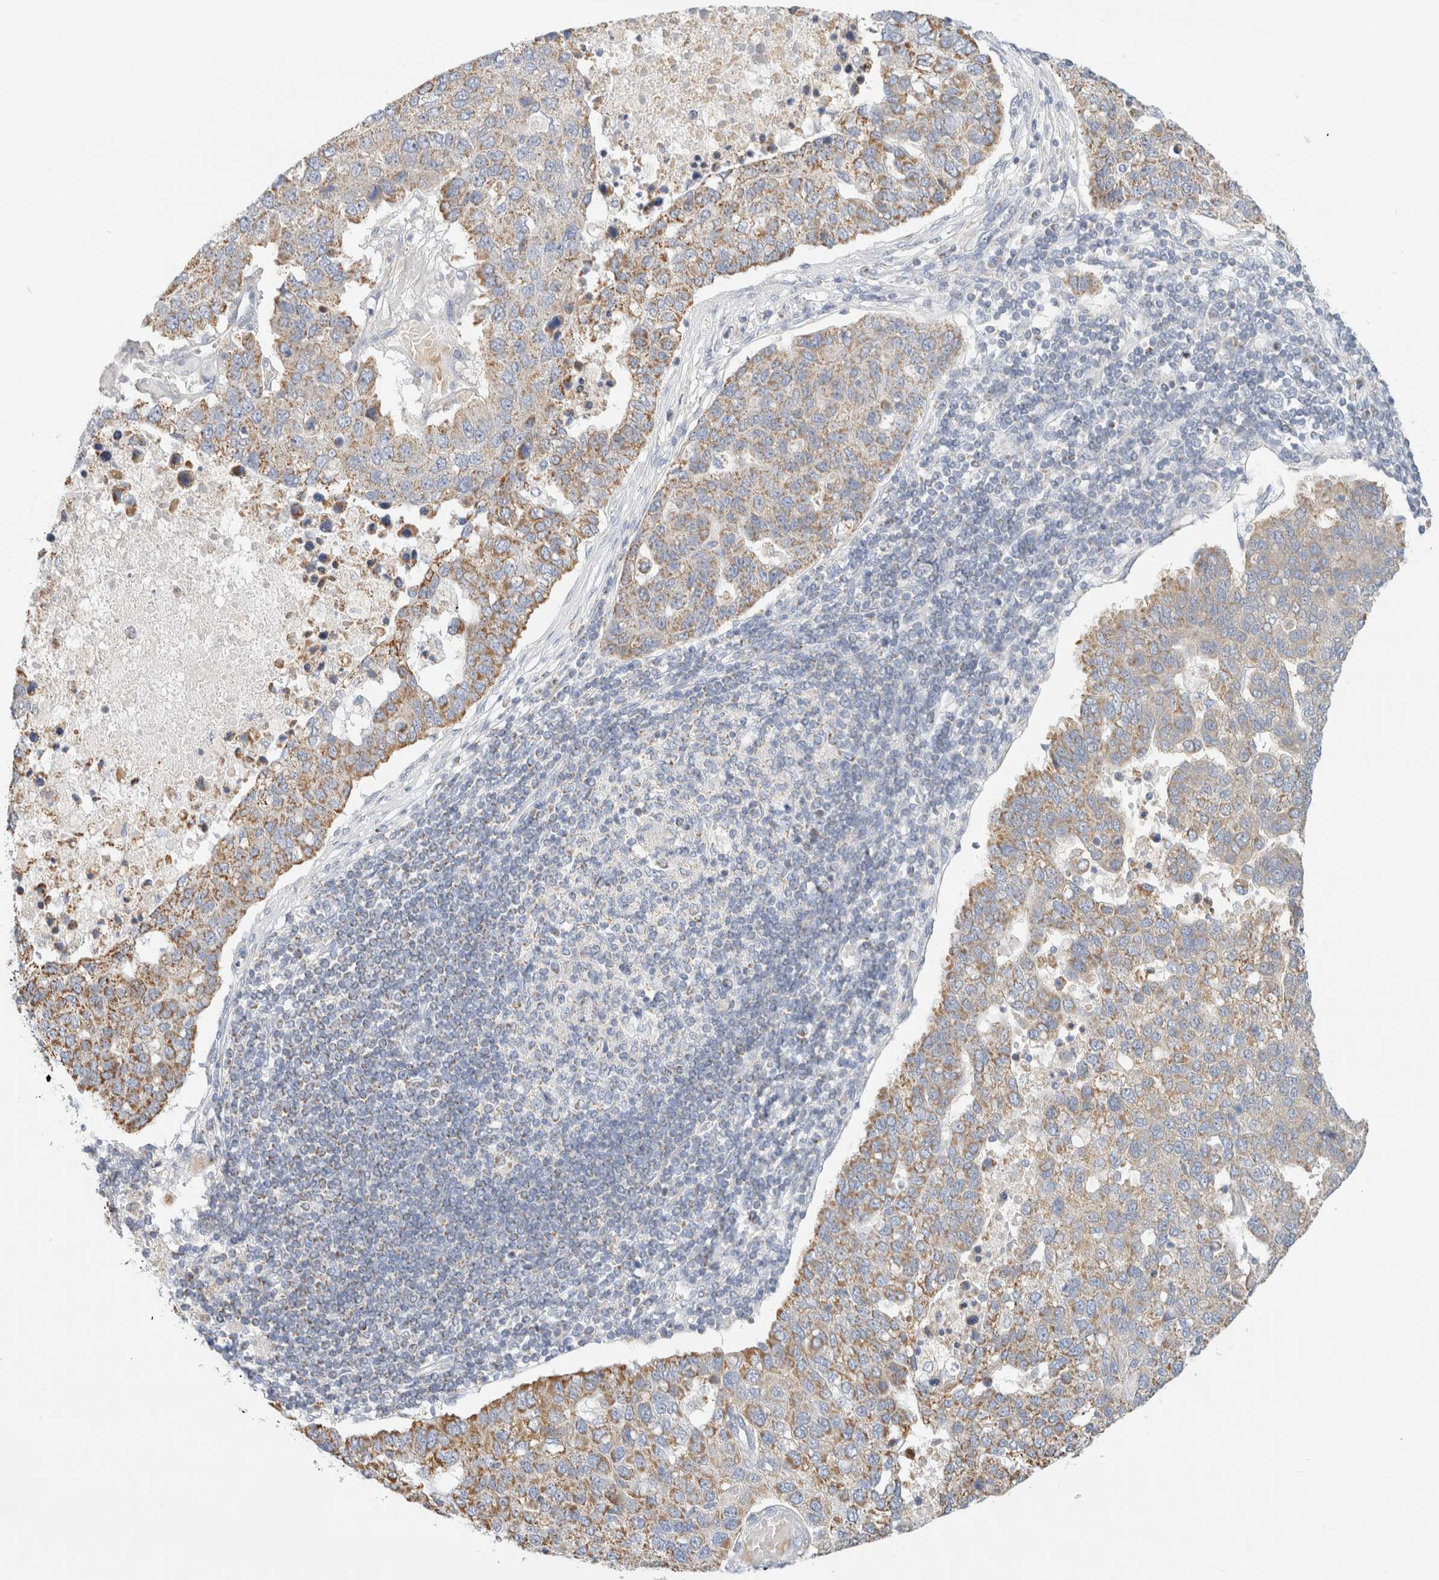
{"staining": {"intensity": "moderate", "quantity": "25%-75%", "location": "cytoplasmic/membranous"}, "tissue": "pancreatic cancer", "cell_type": "Tumor cells", "image_type": "cancer", "snomed": [{"axis": "morphology", "description": "Adenocarcinoma, NOS"}, {"axis": "topography", "description": "Pancreas"}], "caption": "Immunohistochemistry (IHC) photomicrograph of human pancreatic cancer (adenocarcinoma) stained for a protein (brown), which displays medium levels of moderate cytoplasmic/membranous staining in about 25%-75% of tumor cells.", "gene": "HDHD3", "patient": {"sex": "female", "age": 61}}